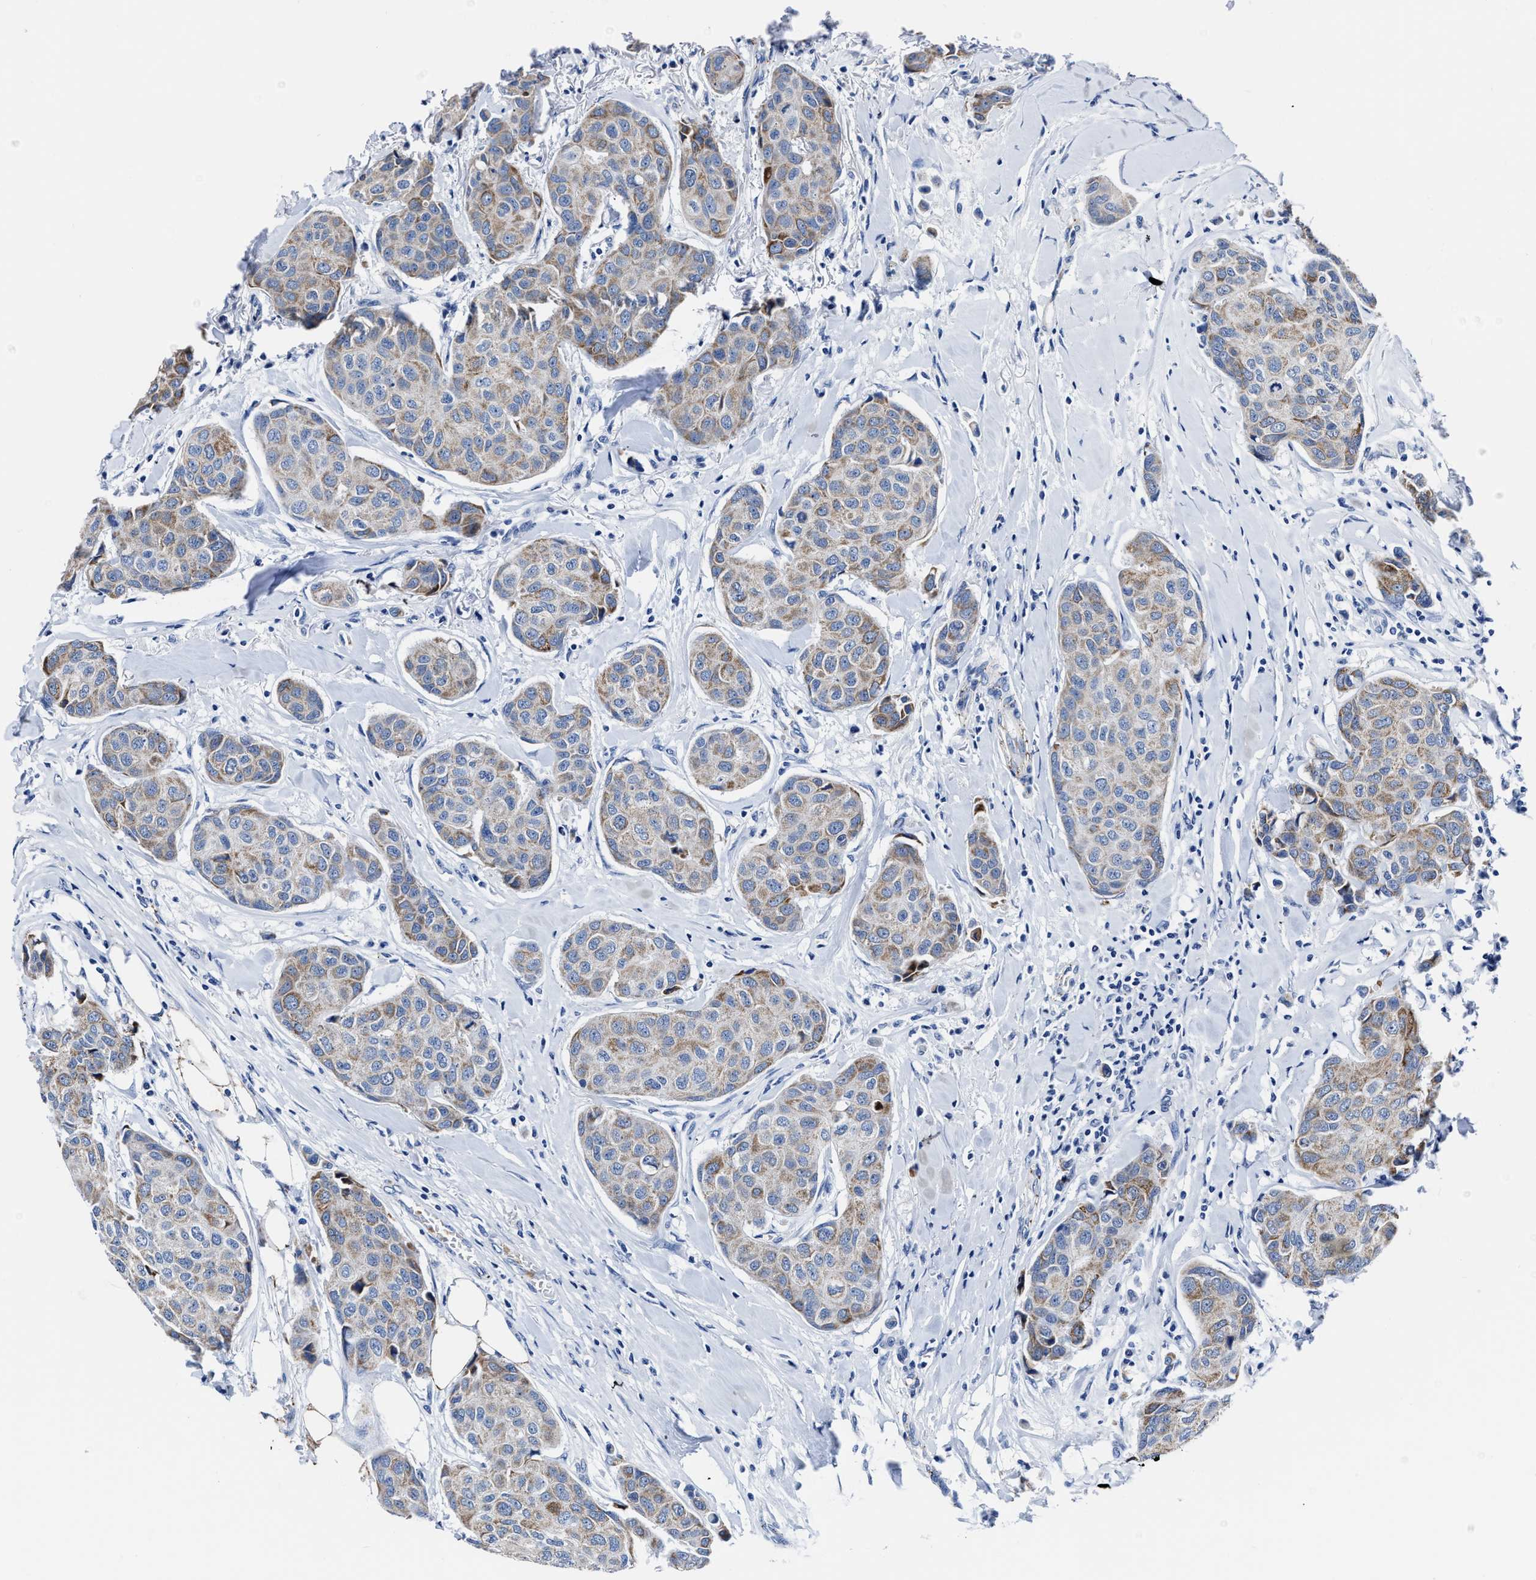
{"staining": {"intensity": "weak", "quantity": "25%-75%", "location": "cytoplasmic/membranous"}, "tissue": "breast cancer", "cell_type": "Tumor cells", "image_type": "cancer", "snomed": [{"axis": "morphology", "description": "Duct carcinoma"}, {"axis": "topography", "description": "Breast"}], "caption": "This is a photomicrograph of immunohistochemistry staining of breast infiltrating ductal carcinoma, which shows weak expression in the cytoplasmic/membranous of tumor cells.", "gene": "KCNMB3", "patient": {"sex": "female", "age": 80}}